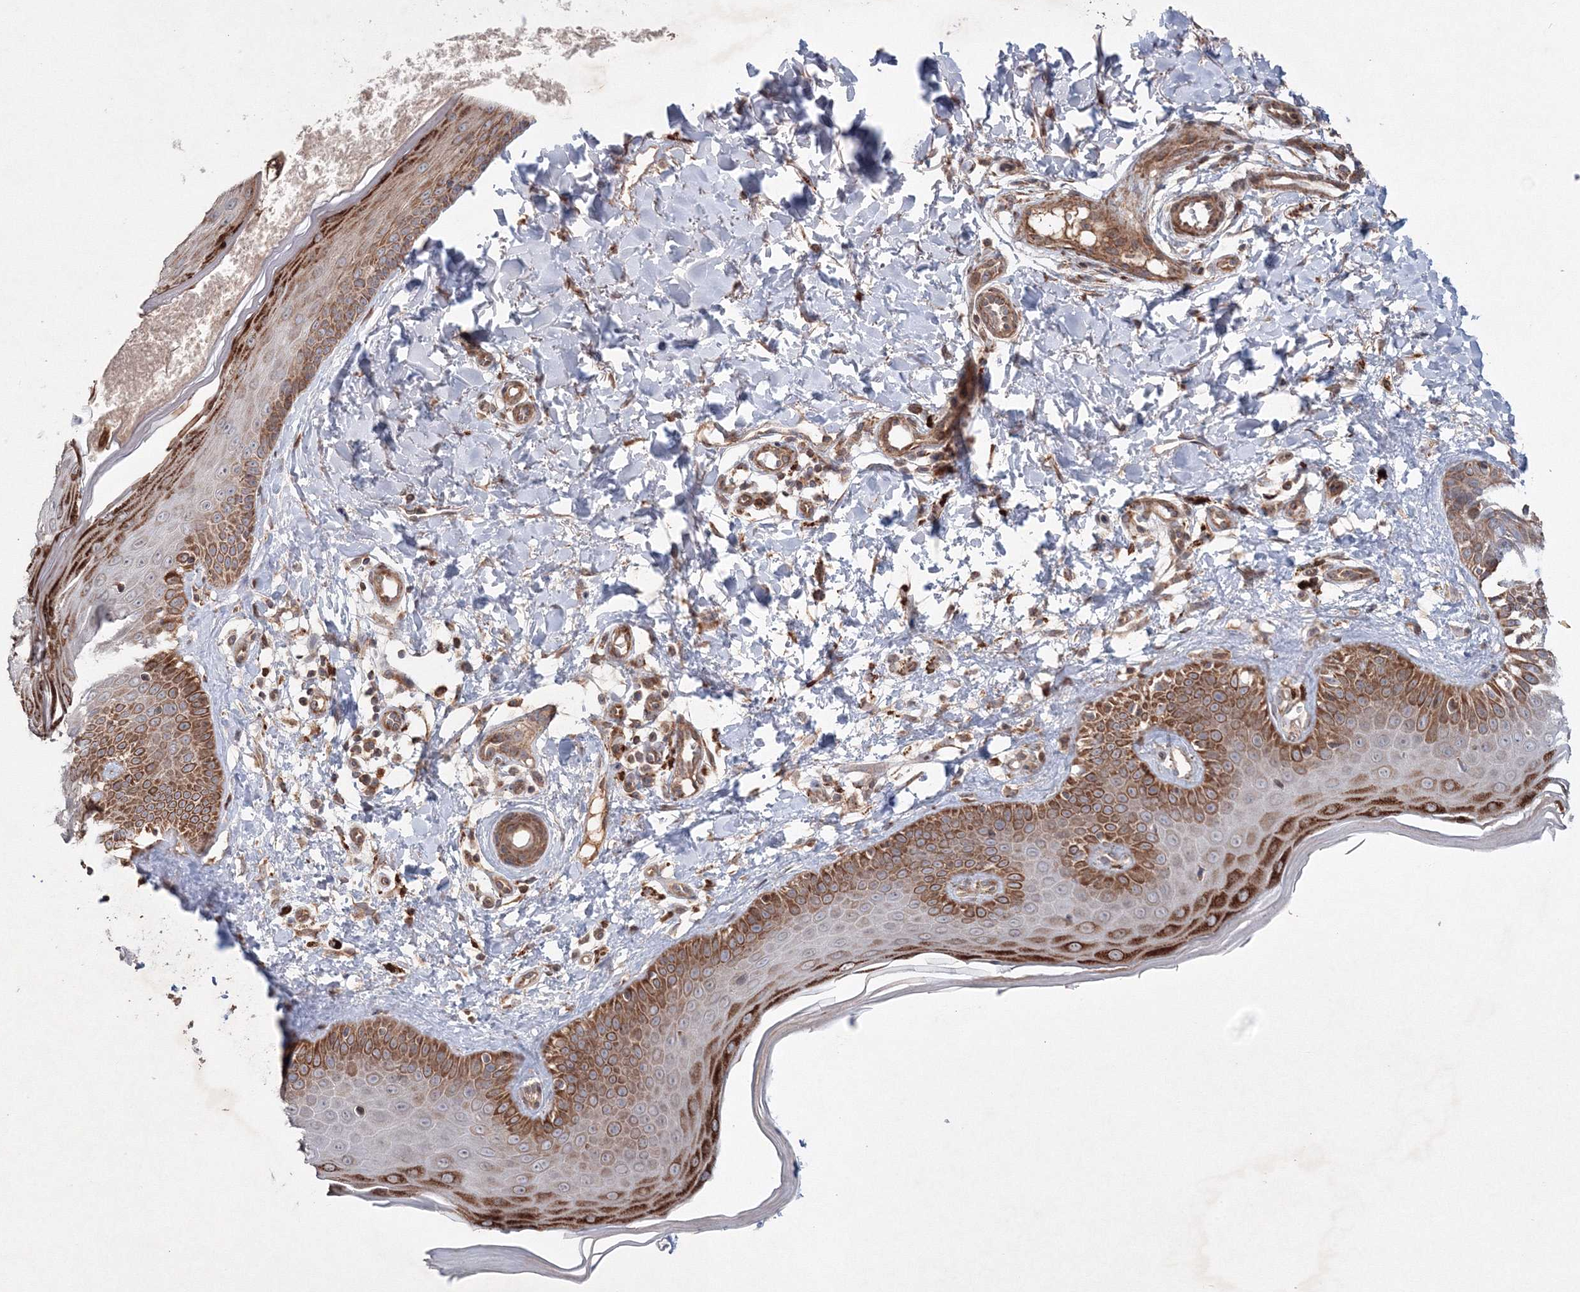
{"staining": {"intensity": "moderate", "quantity": ">75%", "location": "cytoplasmic/membranous"}, "tissue": "skin", "cell_type": "Fibroblasts", "image_type": "normal", "snomed": [{"axis": "morphology", "description": "Normal tissue, NOS"}, {"axis": "topography", "description": "Skin"}], "caption": "Brown immunohistochemical staining in benign skin reveals moderate cytoplasmic/membranous positivity in approximately >75% of fibroblasts. (Stains: DAB (3,3'-diaminobenzidine) in brown, nuclei in blue, Microscopy: brightfield microscopy at high magnification).", "gene": "NOA1", "patient": {"sex": "male", "age": 52}}